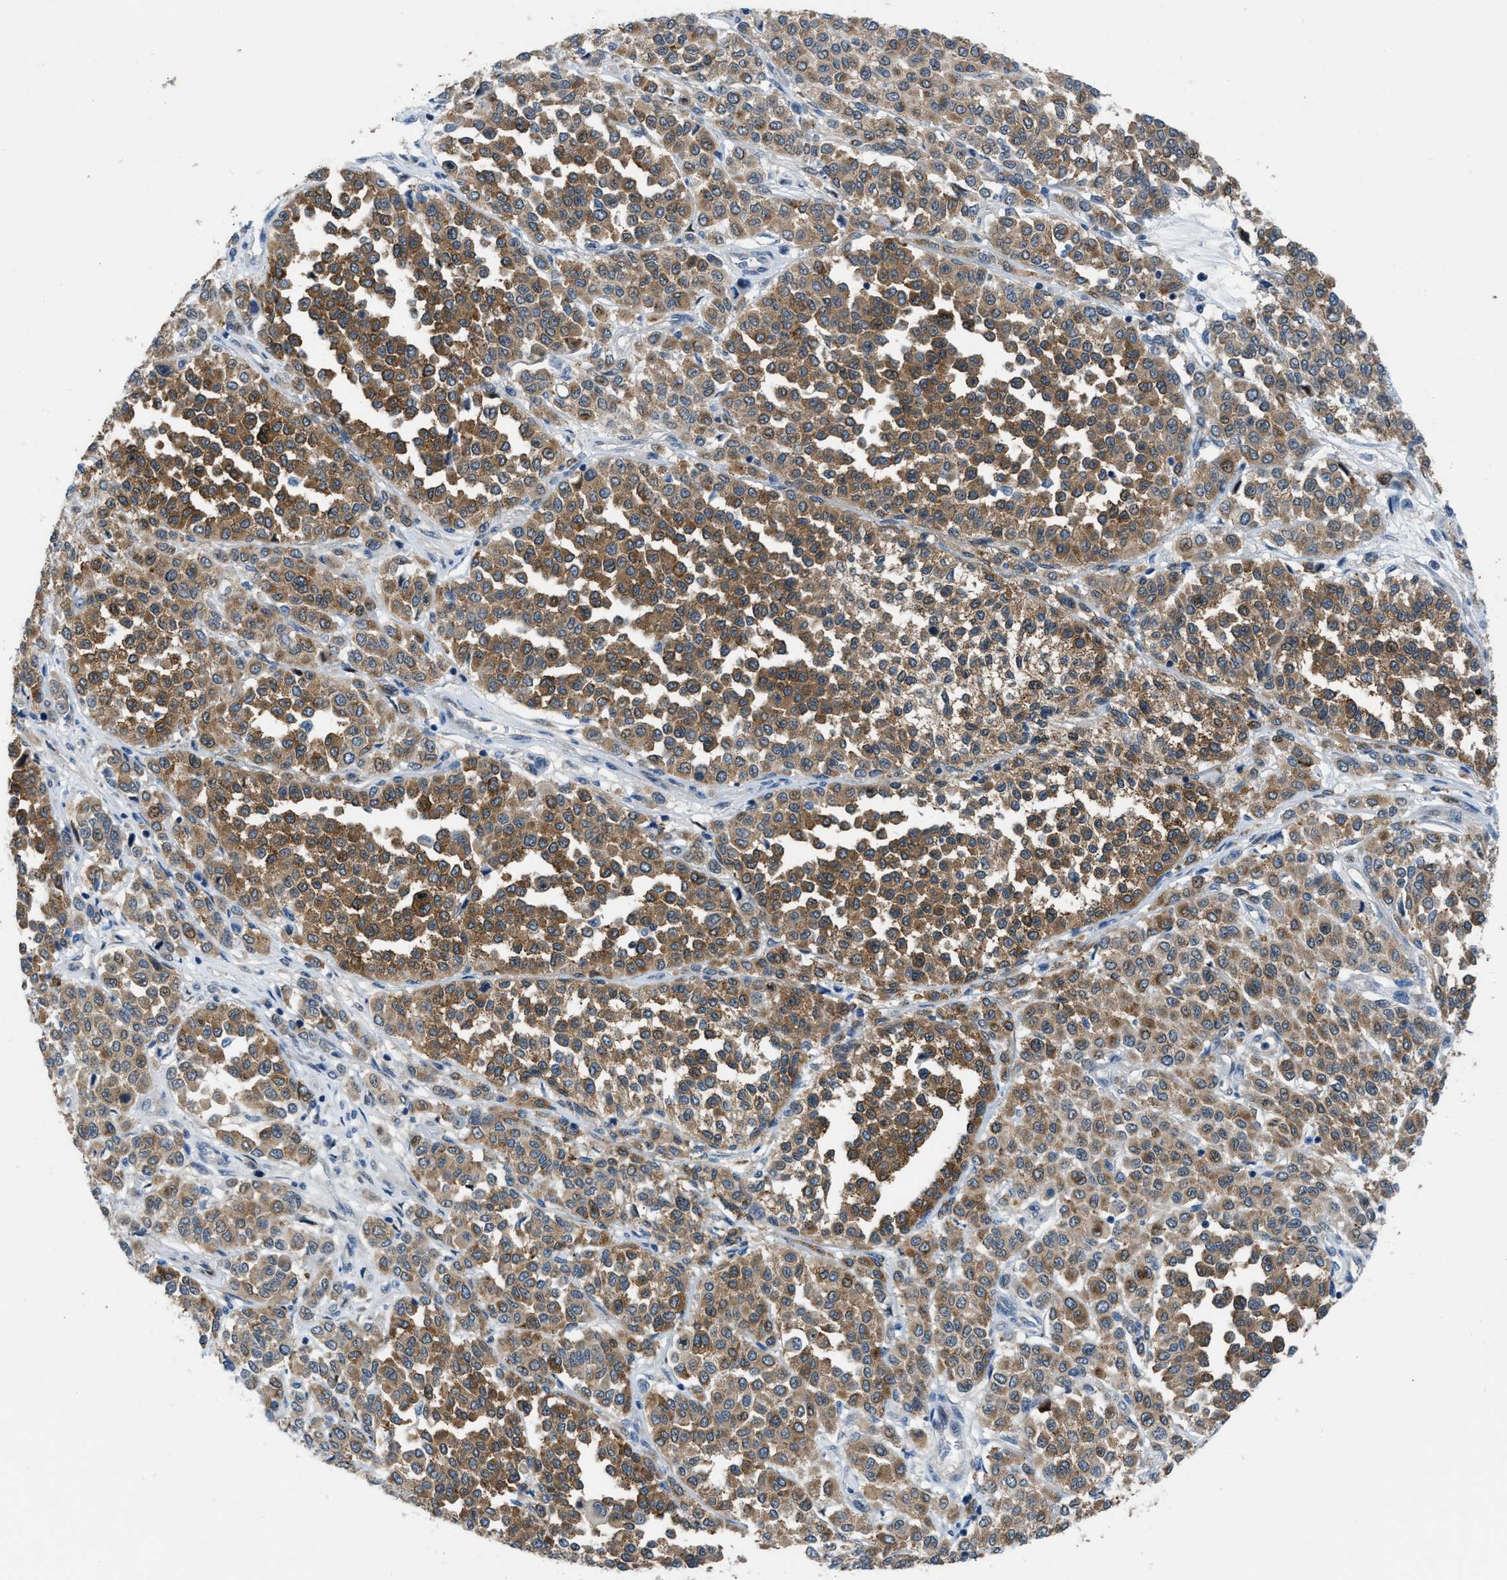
{"staining": {"intensity": "moderate", "quantity": ">75%", "location": "cytoplasmic/membranous"}, "tissue": "melanoma", "cell_type": "Tumor cells", "image_type": "cancer", "snomed": [{"axis": "morphology", "description": "Malignant melanoma, Metastatic site"}, {"axis": "topography", "description": "Pancreas"}], "caption": "Approximately >75% of tumor cells in melanoma demonstrate moderate cytoplasmic/membranous protein staining as visualized by brown immunohistochemical staining.", "gene": "PFKP", "patient": {"sex": "female", "age": 30}}